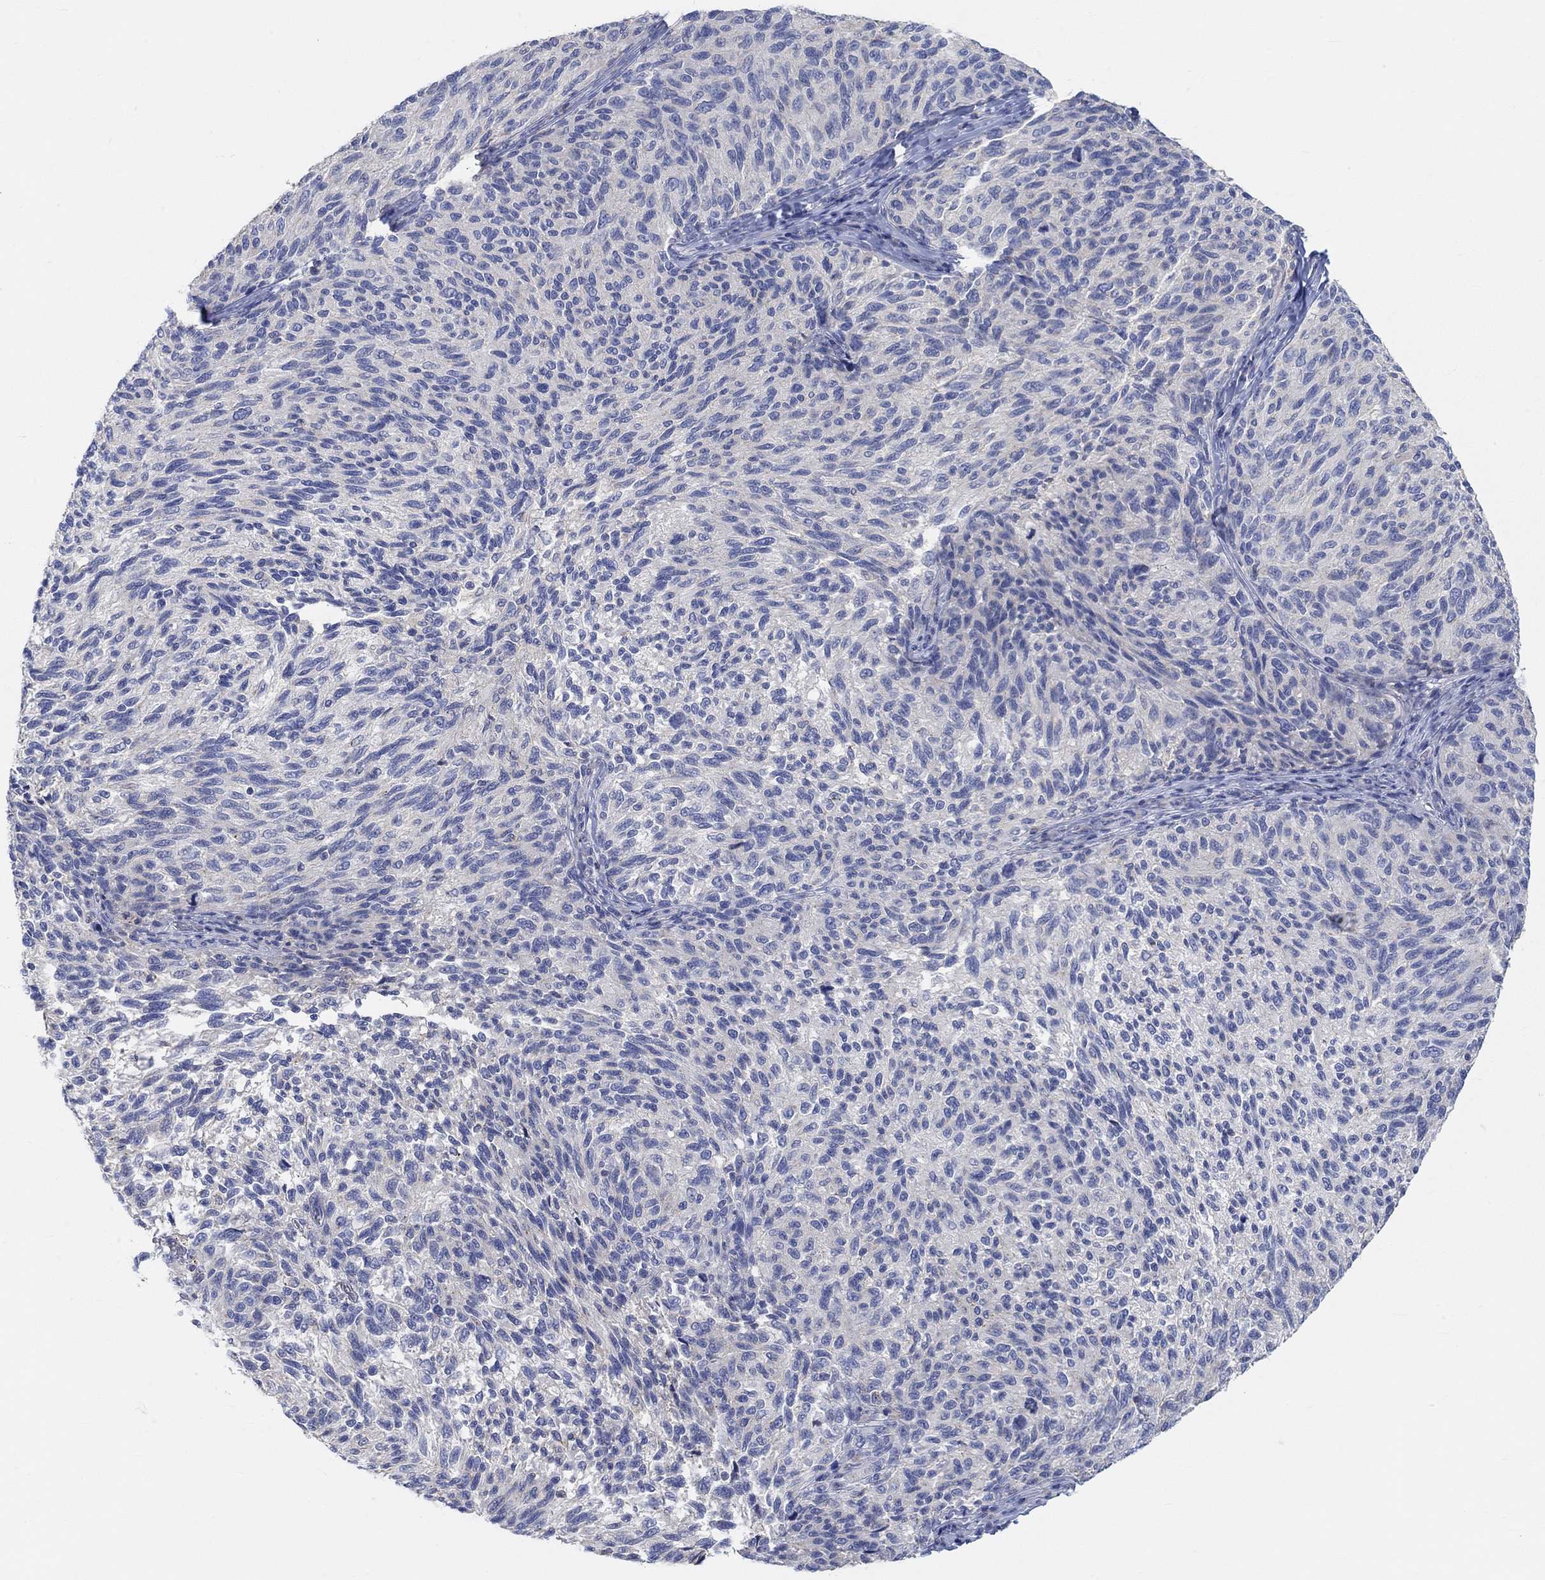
{"staining": {"intensity": "negative", "quantity": "none", "location": "none"}, "tissue": "melanoma", "cell_type": "Tumor cells", "image_type": "cancer", "snomed": [{"axis": "morphology", "description": "Malignant melanoma, NOS"}, {"axis": "topography", "description": "Skin"}], "caption": "Tumor cells are negative for protein expression in human melanoma. (DAB (3,3'-diaminobenzidine) IHC with hematoxylin counter stain).", "gene": "NAV3", "patient": {"sex": "female", "age": 73}}